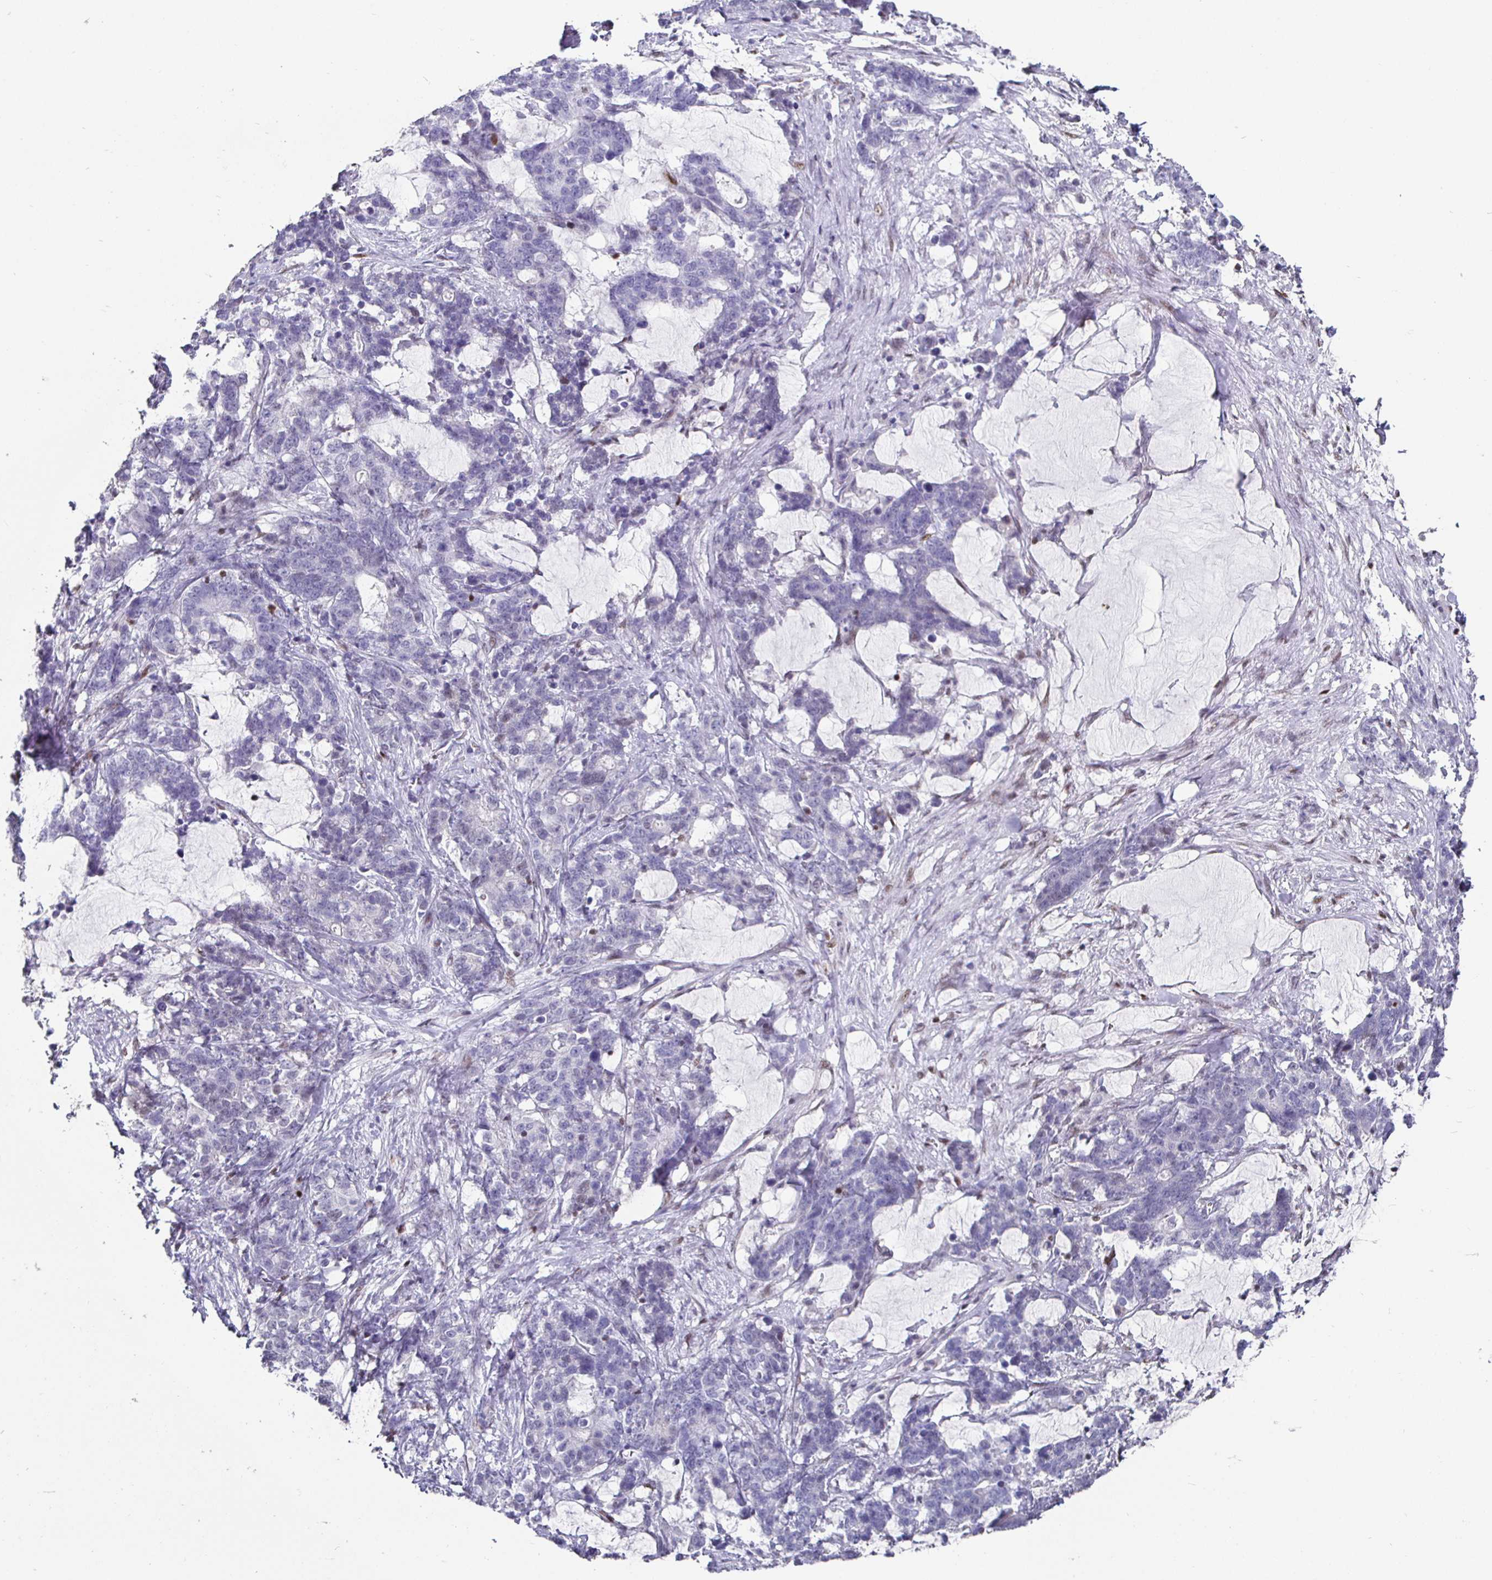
{"staining": {"intensity": "negative", "quantity": "none", "location": "none"}, "tissue": "stomach cancer", "cell_type": "Tumor cells", "image_type": "cancer", "snomed": [{"axis": "morphology", "description": "Normal tissue, NOS"}, {"axis": "morphology", "description": "Adenocarcinoma, NOS"}, {"axis": "topography", "description": "Stomach"}], "caption": "Immunohistochemistry (IHC) photomicrograph of human stomach cancer stained for a protein (brown), which exhibits no expression in tumor cells.", "gene": "RUNX2", "patient": {"sex": "female", "age": 64}}